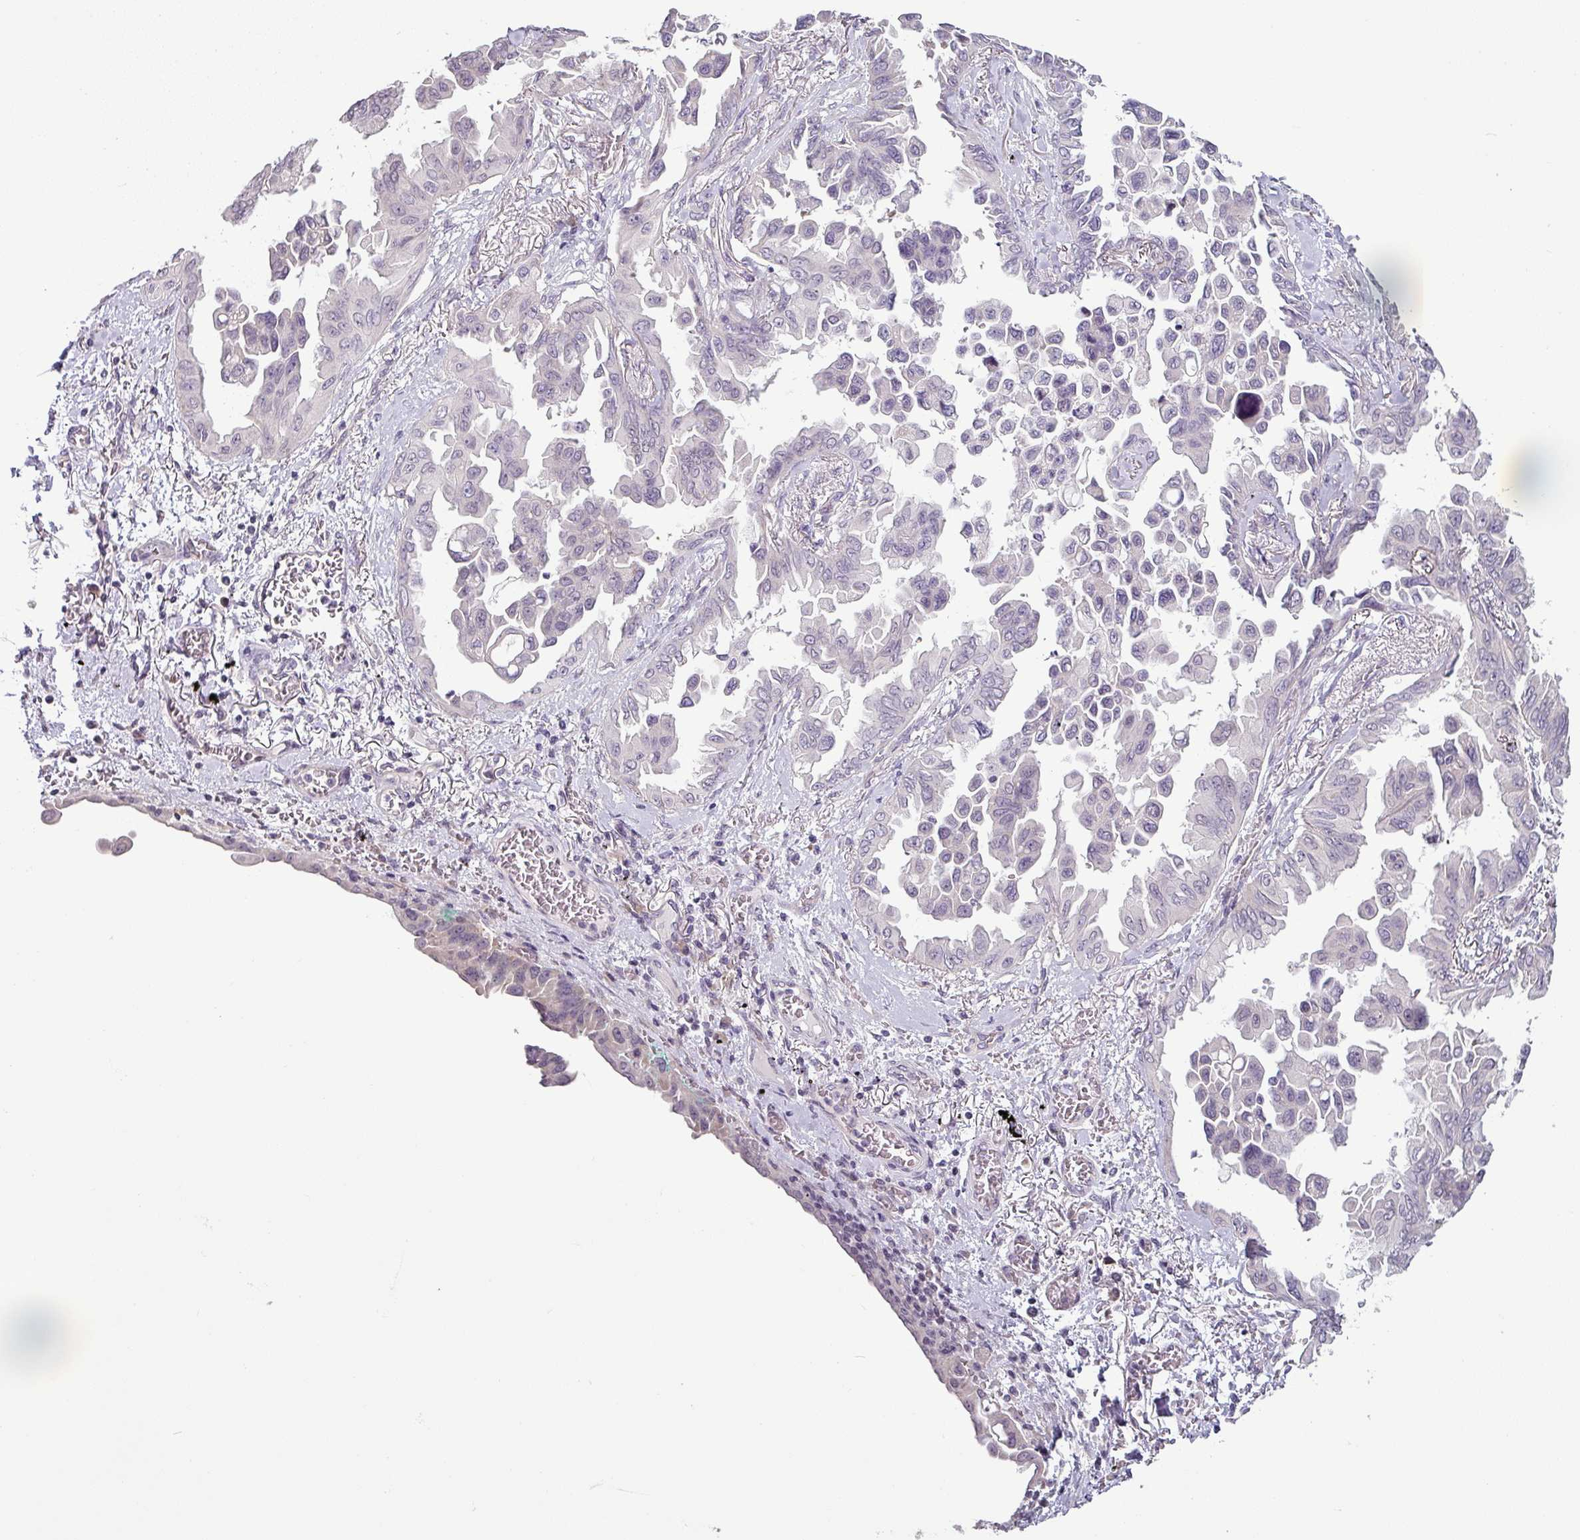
{"staining": {"intensity": "negative", "quantity": "none", "location": "none"}, "tissue": "lung cancer", "cell_type": "Tumor cells", "image_type": "cancer", "snomed": [{"axis": "morphology", "description": "Adenocarcinoma, NOS"}, {"axis": "topography", "description": "Lung"}], "caption": "Tumor cells show no significant expression in lung adenocarcinoma.", "gene": "OR52D1", "patient": {"sex": "female", "age": 67}}